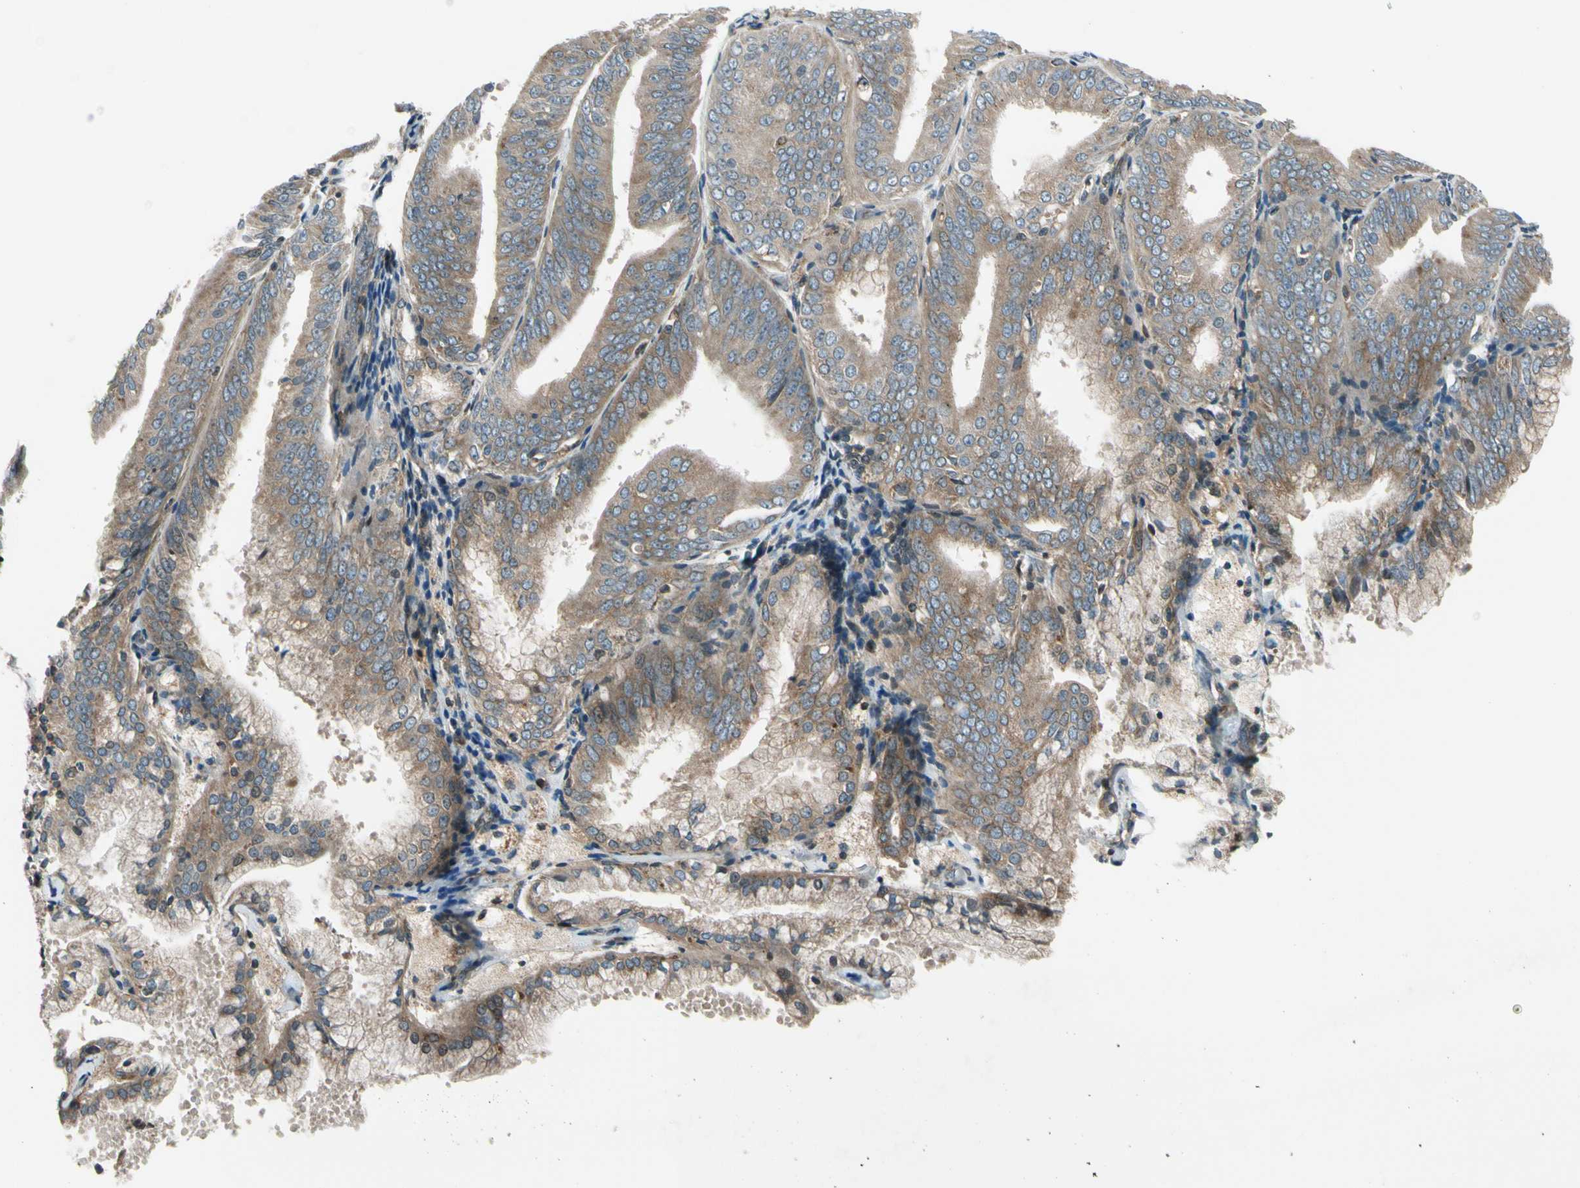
{"staining": {"intensity": "moderate", "quantity": "25%-75%", "location": "cytoplasmic/membranous"}, "tissue": "endometrial cancer", "cell_type": "Tumor cells", "image_type": "cancer", "snomed": [{"axis": "morphology", "description": "Adenocarcinoma, NOS"}, {"axis": "topography", "description": "Endometrium"}], "caption": "Immunohistochemical staining of endometrial cancer reveals moderate cytoplasmic/membranous protein positivity in about 25%-75% of tumor cells.", "gene": "TRIO", "patient": {"sex": "female", "age": 63}}